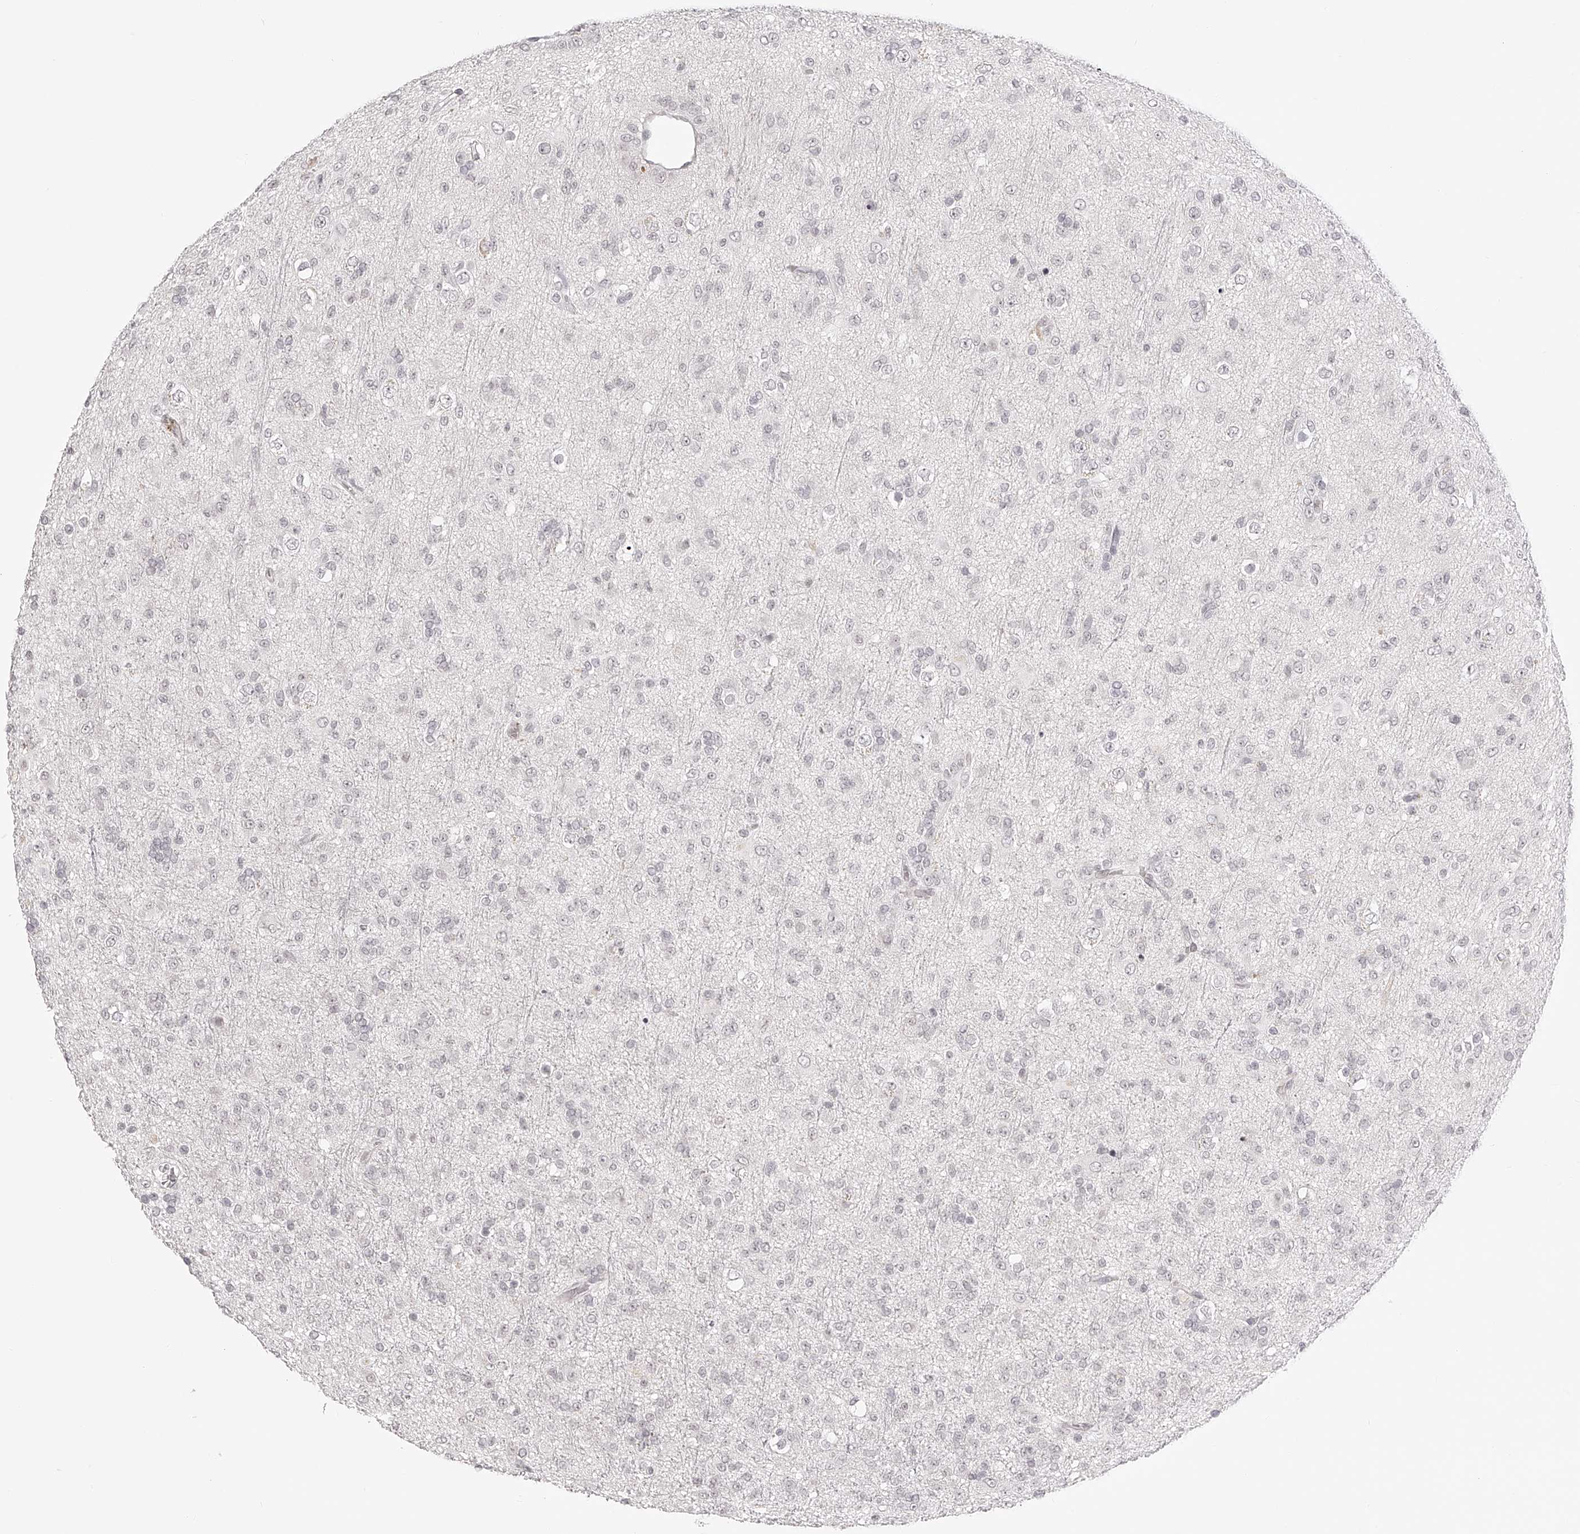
{"staining": {"intensity": "negative", "quantity": "none", "location": "none"}, "tissue": "glioma", "cell_type": "Tumor cells", "image_type": "cancer", "snomed": [{"axis": "morphology", "description": "Glioma, malignant, Low grade"}, {"axis": "topography", "description": "Brain"}], "caption": "High power microscopy photomicrograph of an IHC photomicrograph of glioma, revealing no significant expression in tumor cells.", "gene": "PLEKHG1", "patient": {"sex": "male", "age": 65}}